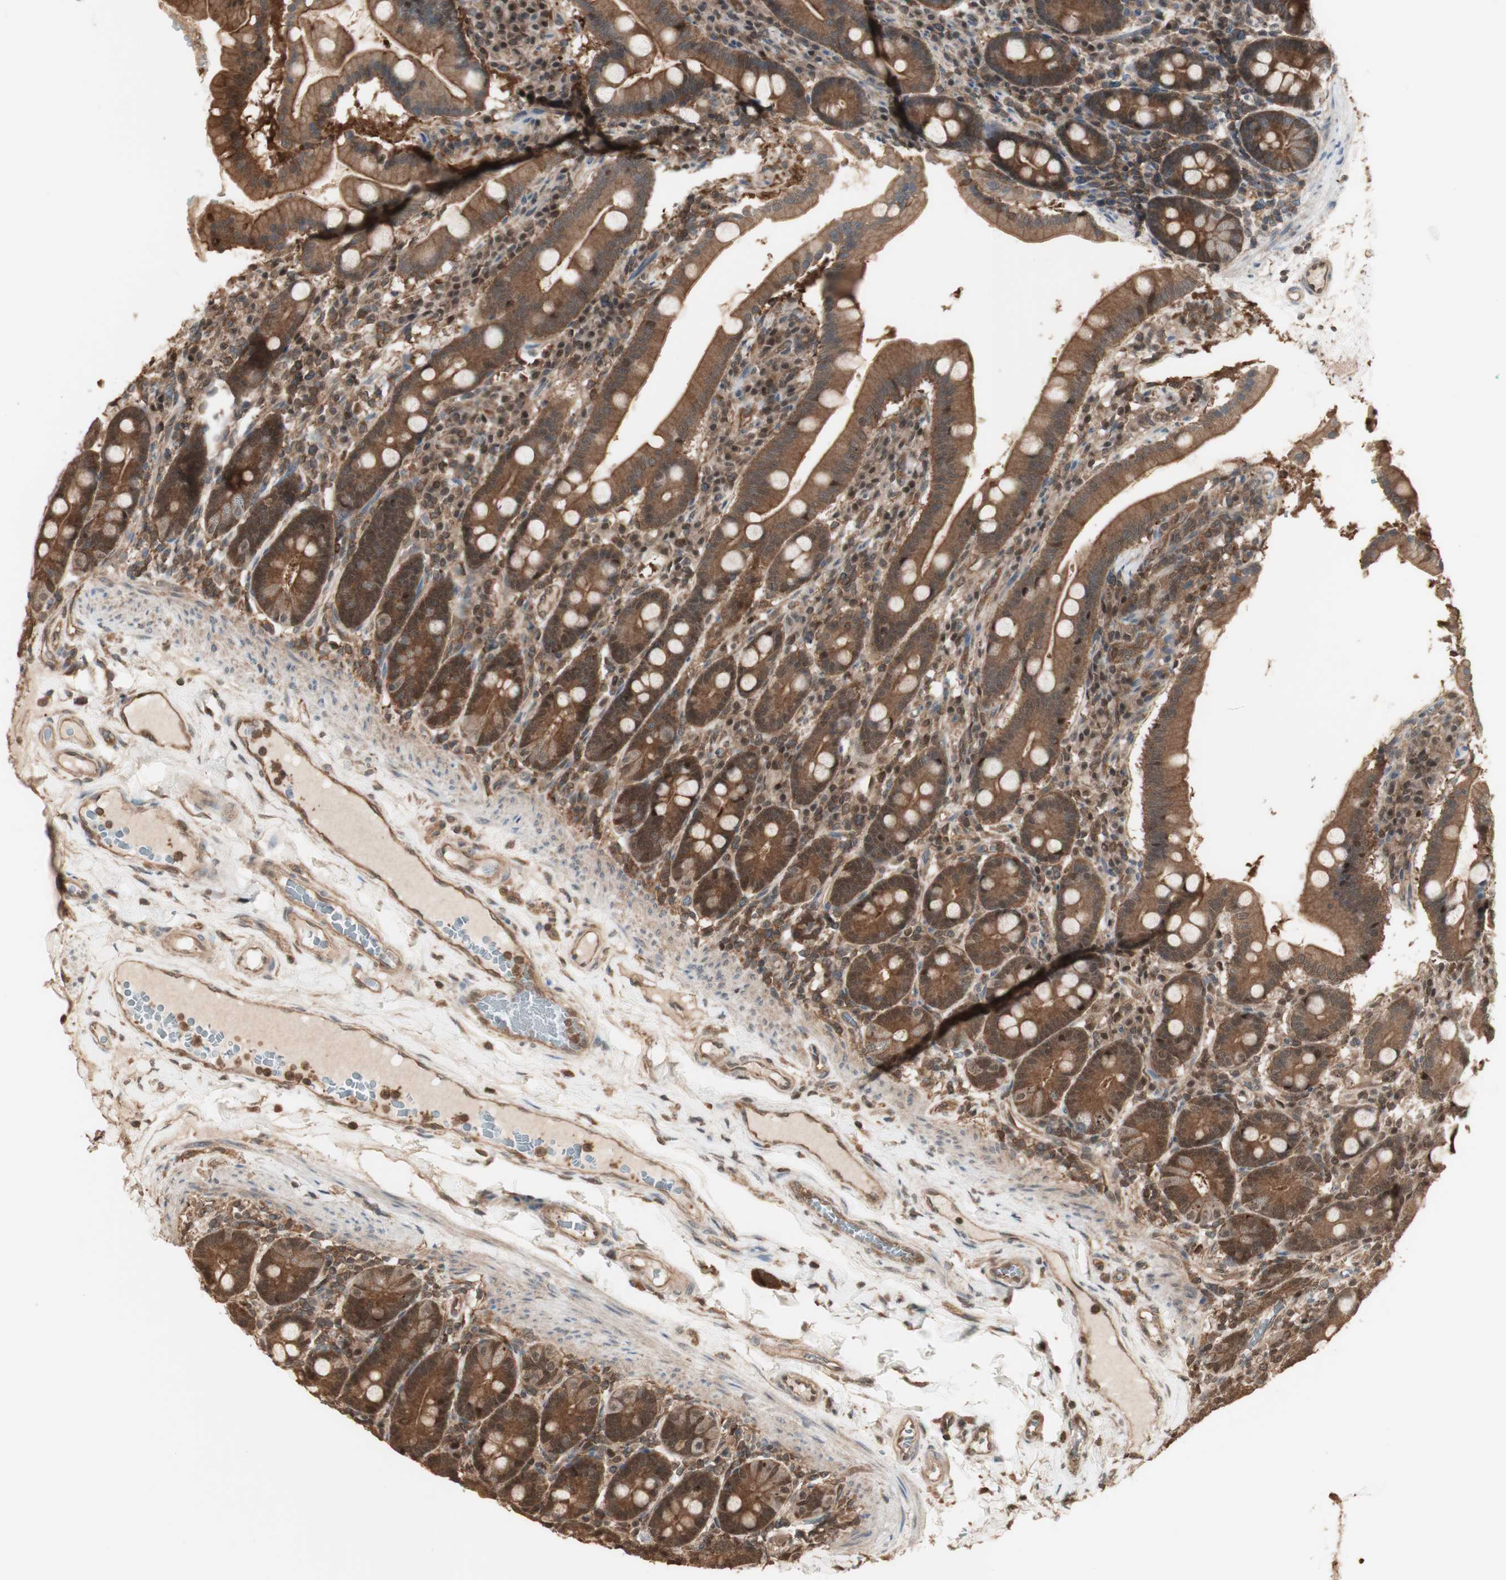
{"staining": {"intensity": "moderate", "quantity": ">75%", "location": "cytoplasmic/membranous"}, "tissue": "duodenum", "cell_type": "Glandular cells", "image_type": "normal", "snomed": [{"axis": "morphology", "description": "Normal tissue, NOS"}, {"axis": "topography", "description": "Duodenum"}], "caption": "This photomicrograph reveals immunohistochemistry staining of benign duodenum, with medium moderate cytoplasmic/membranous expression in about >75% of glandular cells.", "gene": "YWHAB", "patient": {"sex": "male", "age": 50}}